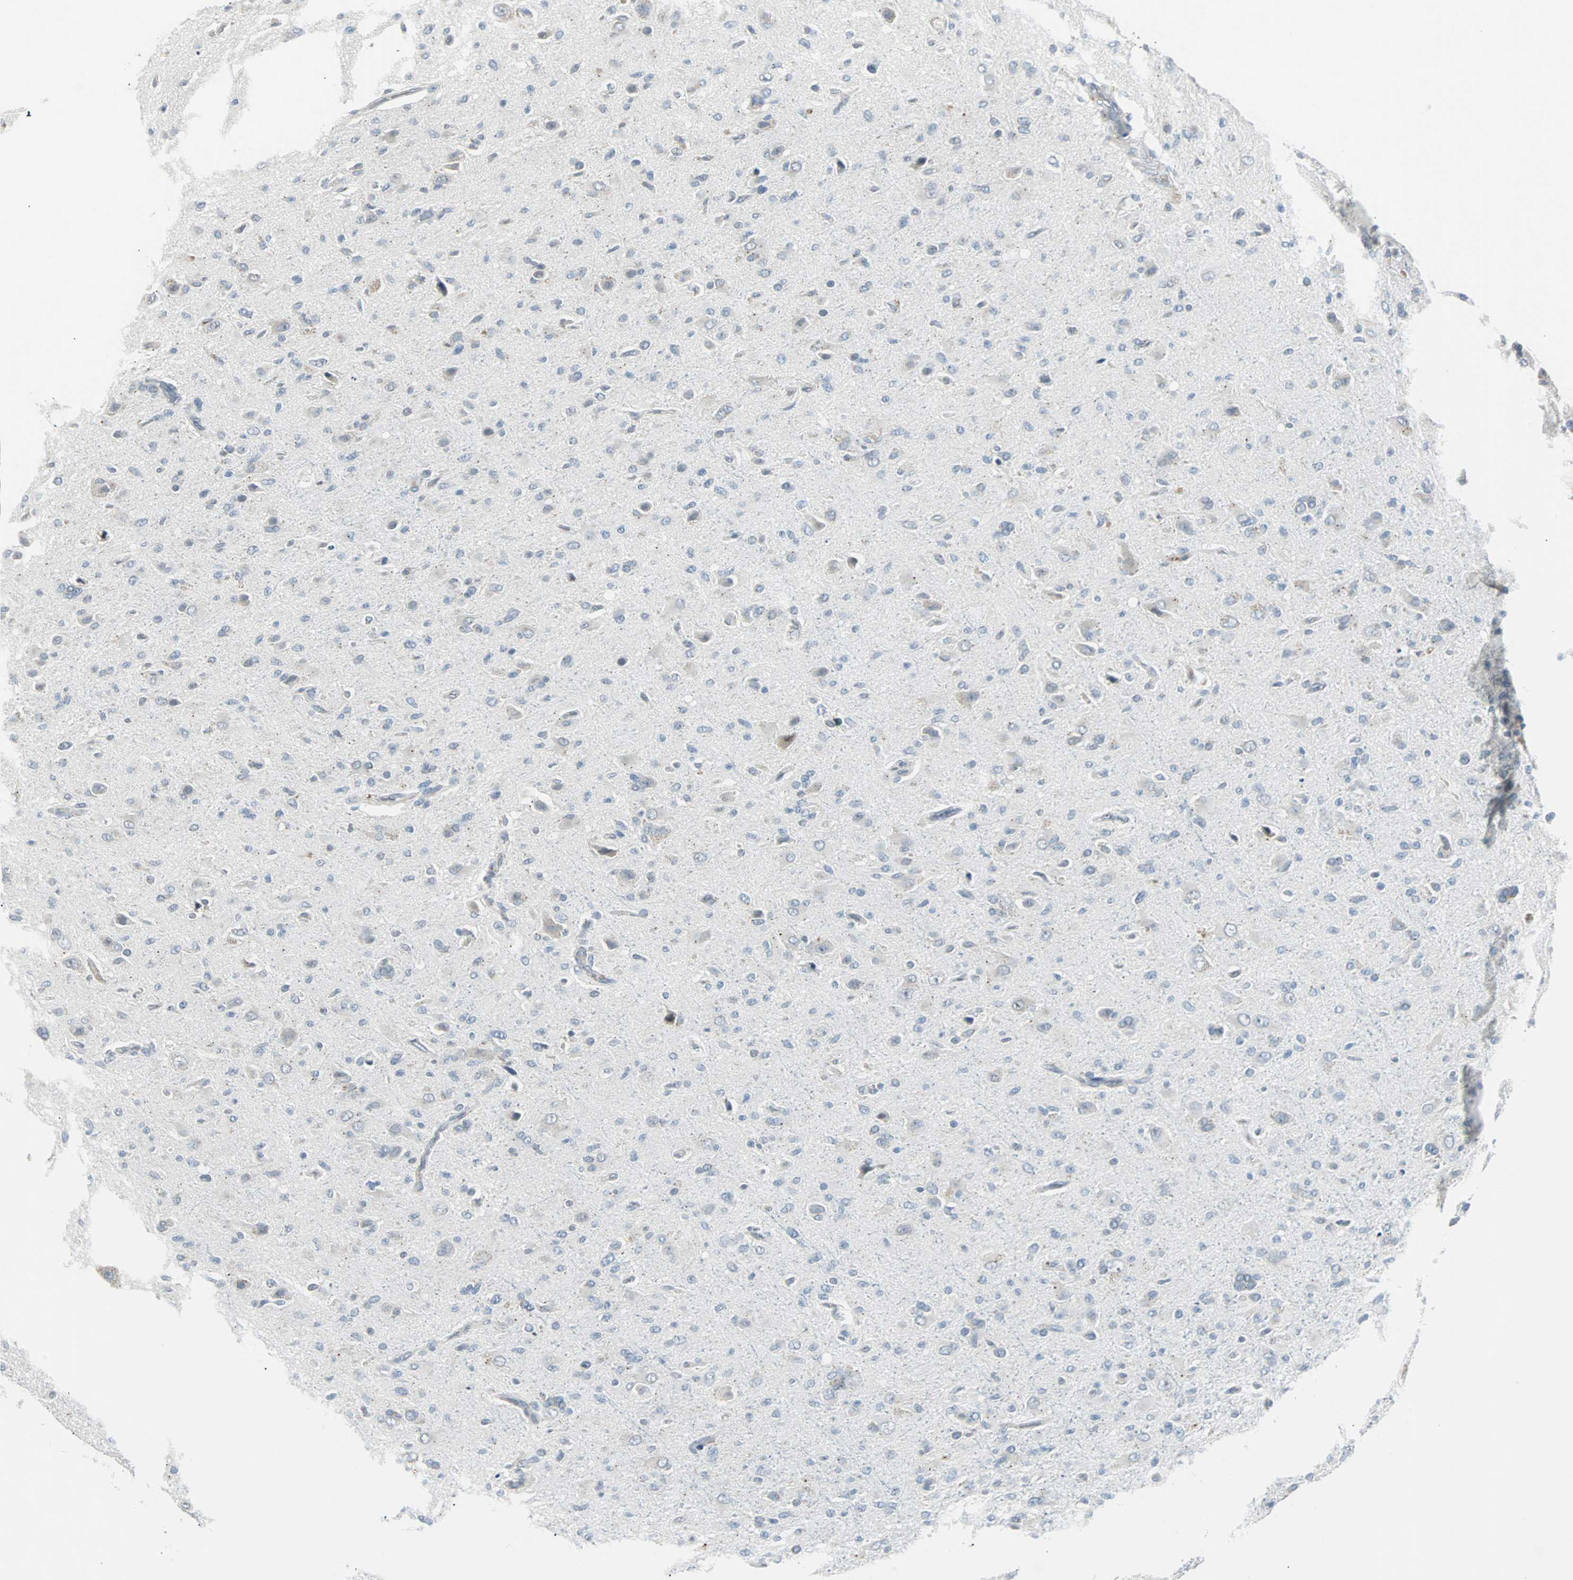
{"staining": {"intensity": "negative", "quantity": "none", "location": "none"}, "tissue": "glioma", "cell_type": "Tumor cells", "image_type": "cancer", "snomed": [{"axis": "morphology", "description": "Glioma, malignant, High grade"}, {"axis": "topography", "description": "Brain"}], "caption": "Malignant high-grade glioma was stained to show a protein in brown. There is no significant staining in tumor cells.", "gene": "SOX30", "patient": {"sex": "male", "age": 71}}